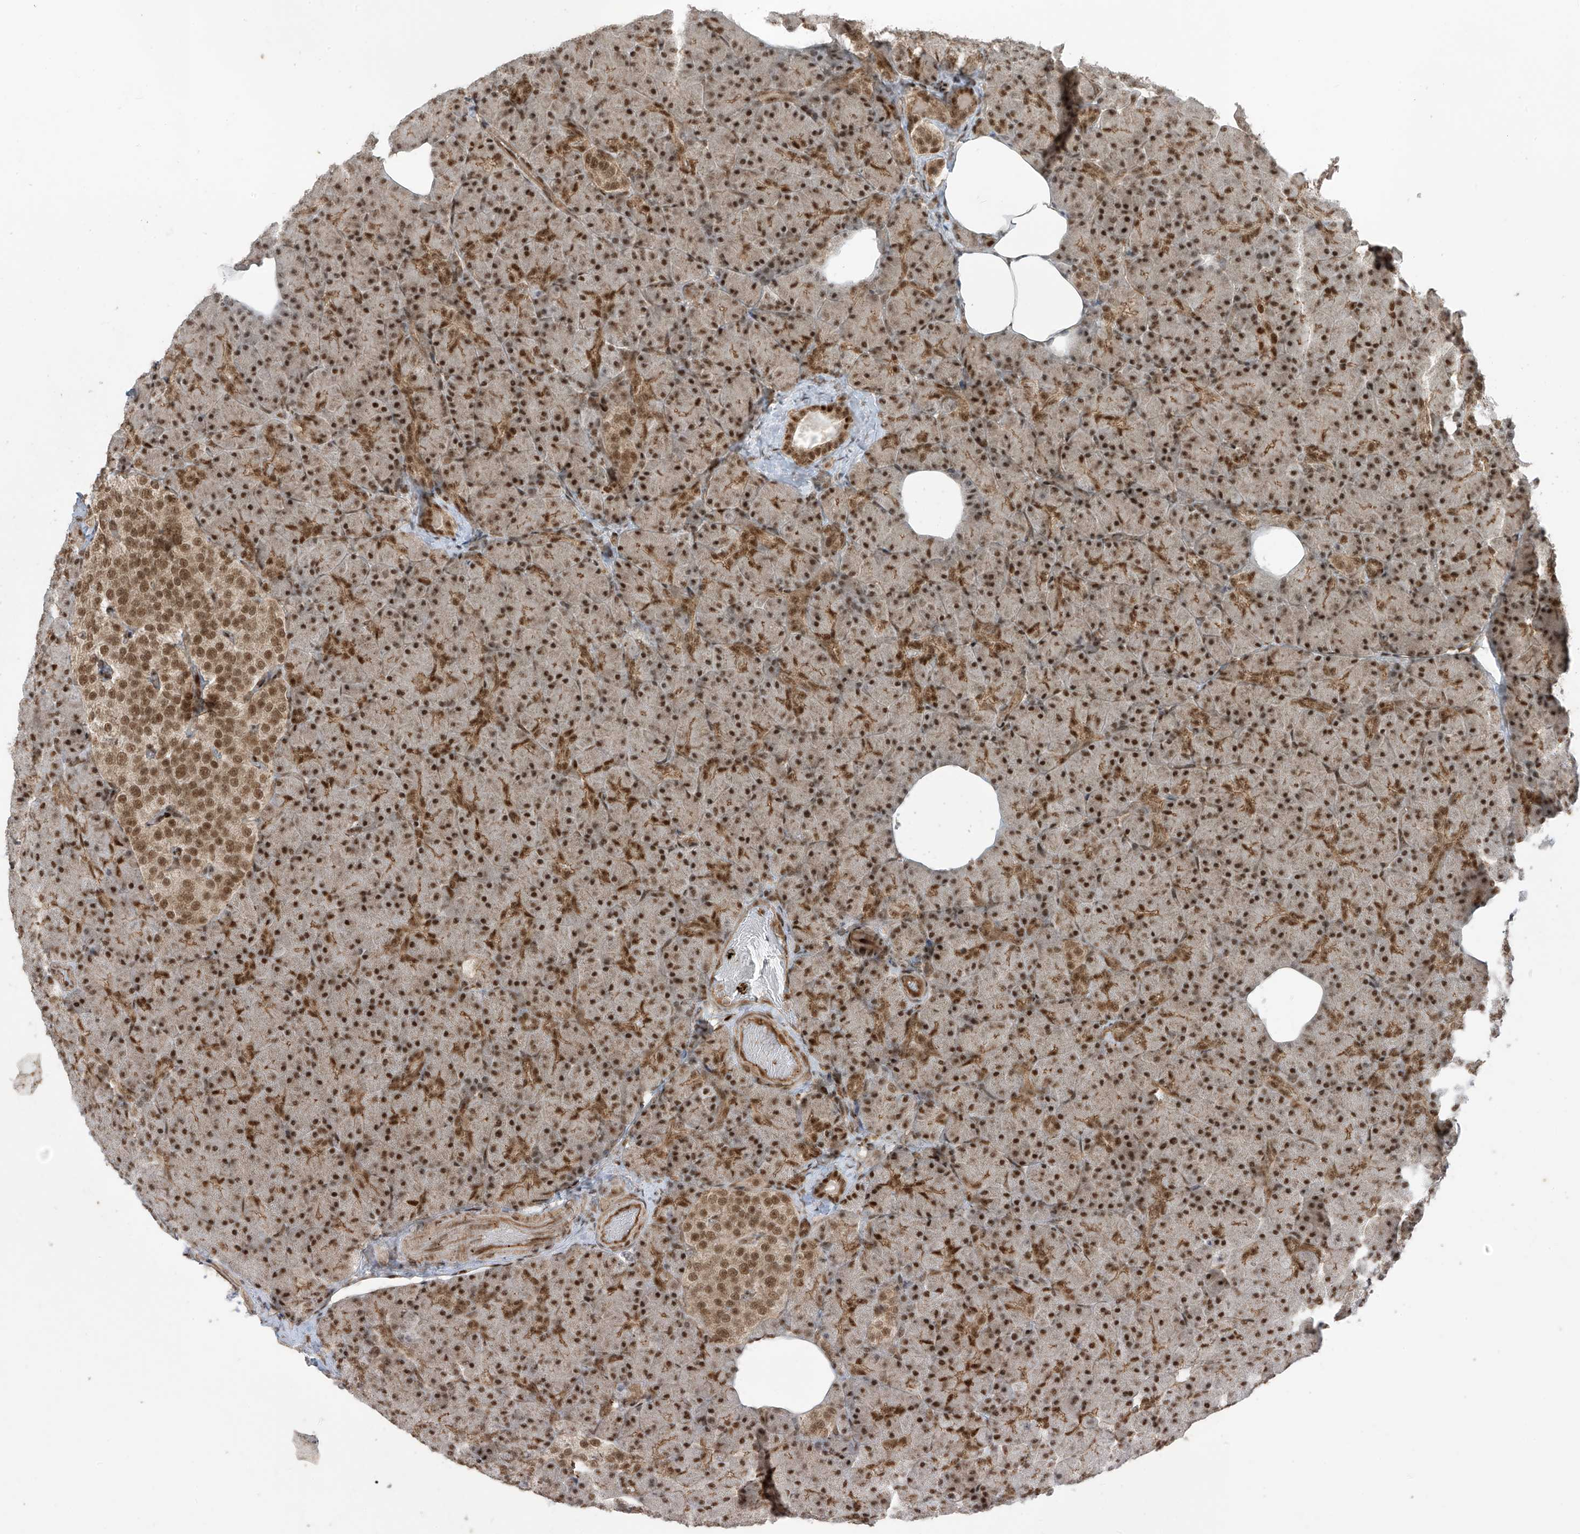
{"staining": {"intensity": "strong", "quantity": ">75%", "location": "cytoplasmic/membranous,nuclear"}, "tissue": "pancreas", "cell_type": "Exocrine glandular cells", "image_type": "normal", "snomed": [{"axis": "morphology", "description": "Normal tissue, NOS"}, {"axis": "topography", "description": "Pancreas"}], "caption": "Exocrine glandular cells show strong cytoplasmic/membranous,nuclear staining in approximately >75% of cells in unremarkable pancreas. The staining was performed using DAB, with brown indicating positive protein expression. Nuclei are stained blue with hematoxylin.", "gene": "ARHGEF3", "patient": {"sex": "female", "age": 43}}